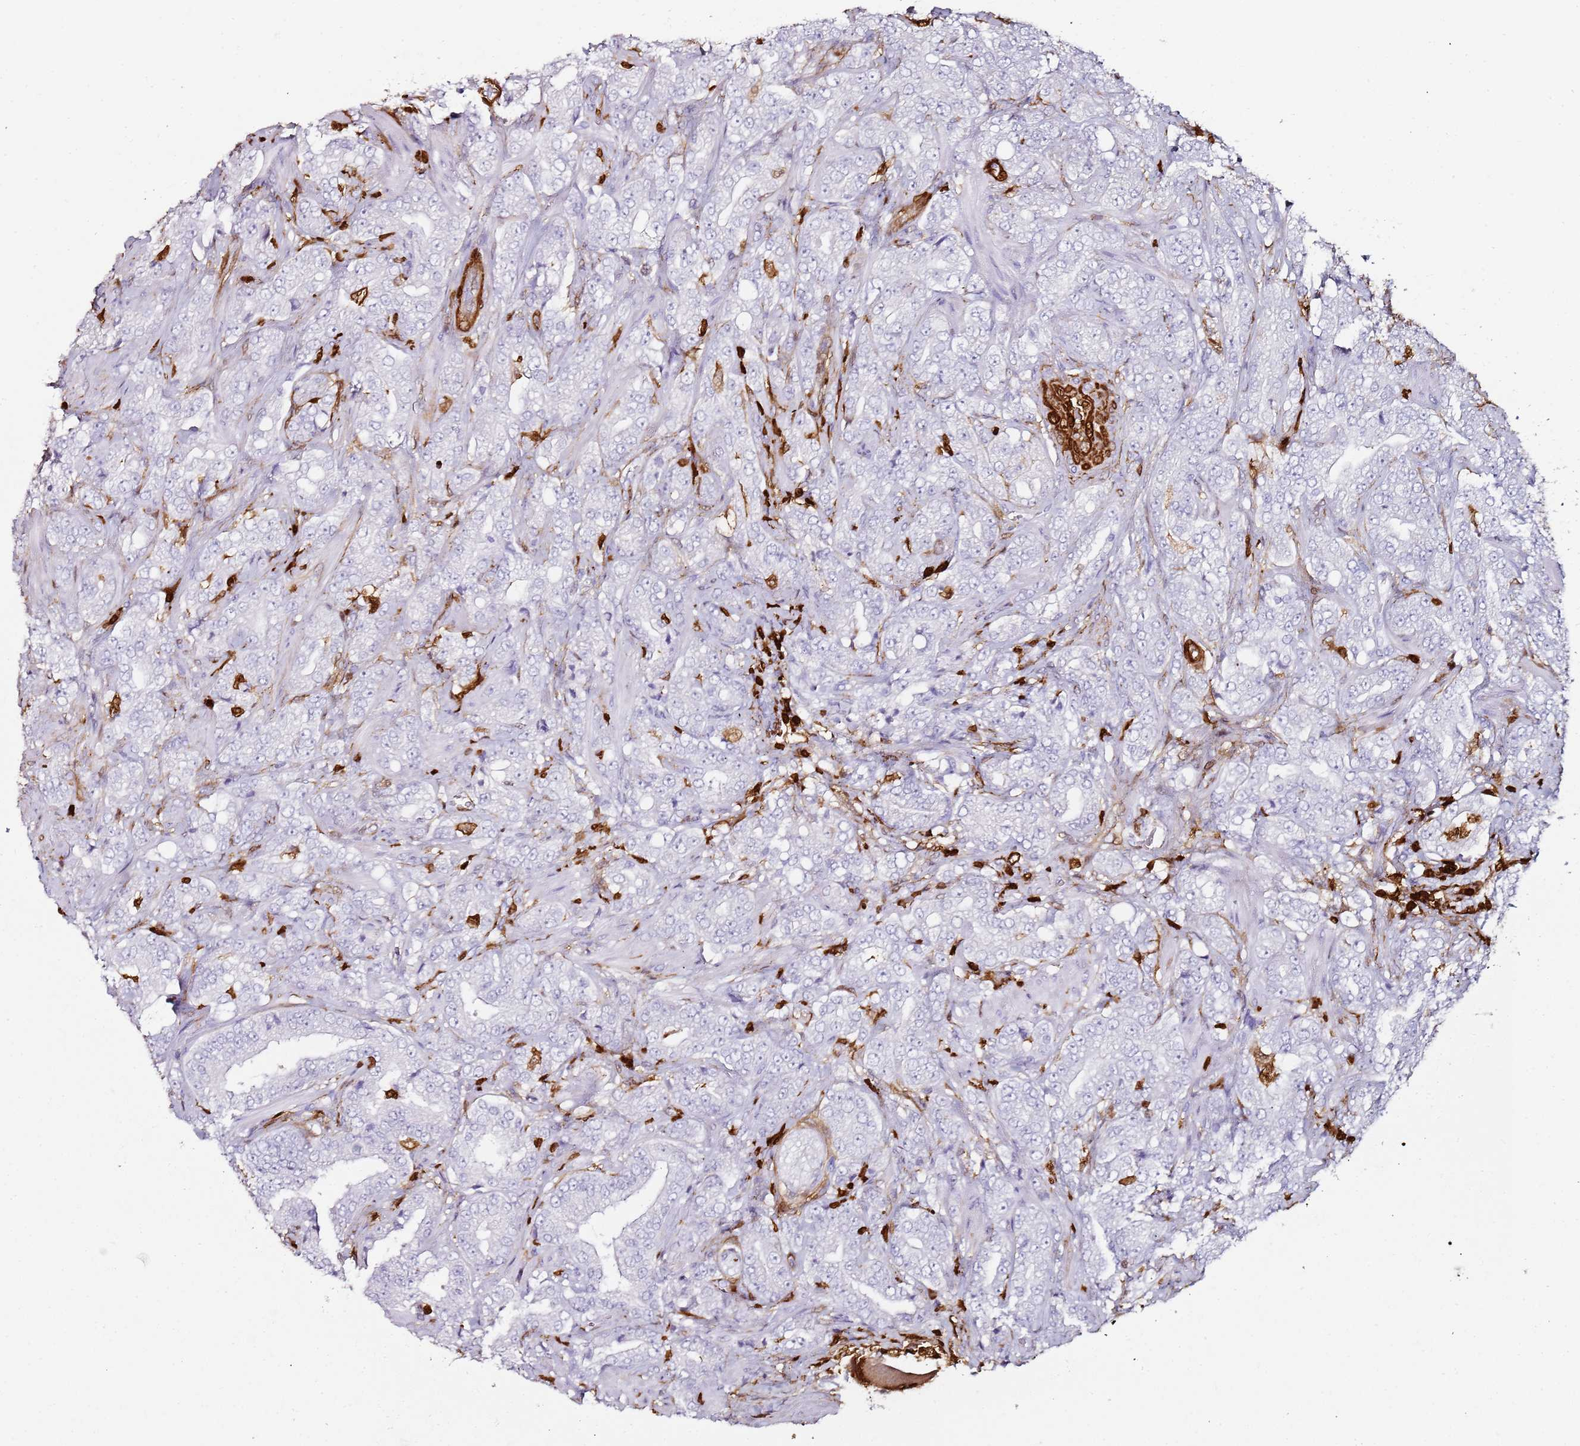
{"staining": {"intensity": "negative", "quantity": "none", "location": "none"}, "tissue": "prostate cancer", "cell_type": "Tumor cells", "image_type": "cancer", "snomed": [{"axis": "morphology", "description": "Adenocarcinoma, Low grade"}, {"axis": "topography", "description": "Prostate"}], "caption": "Tumor cells show no significant staining in prostate cancer.", "gene": "S100A4", "patient": {"sex": "male", "age": 67}}